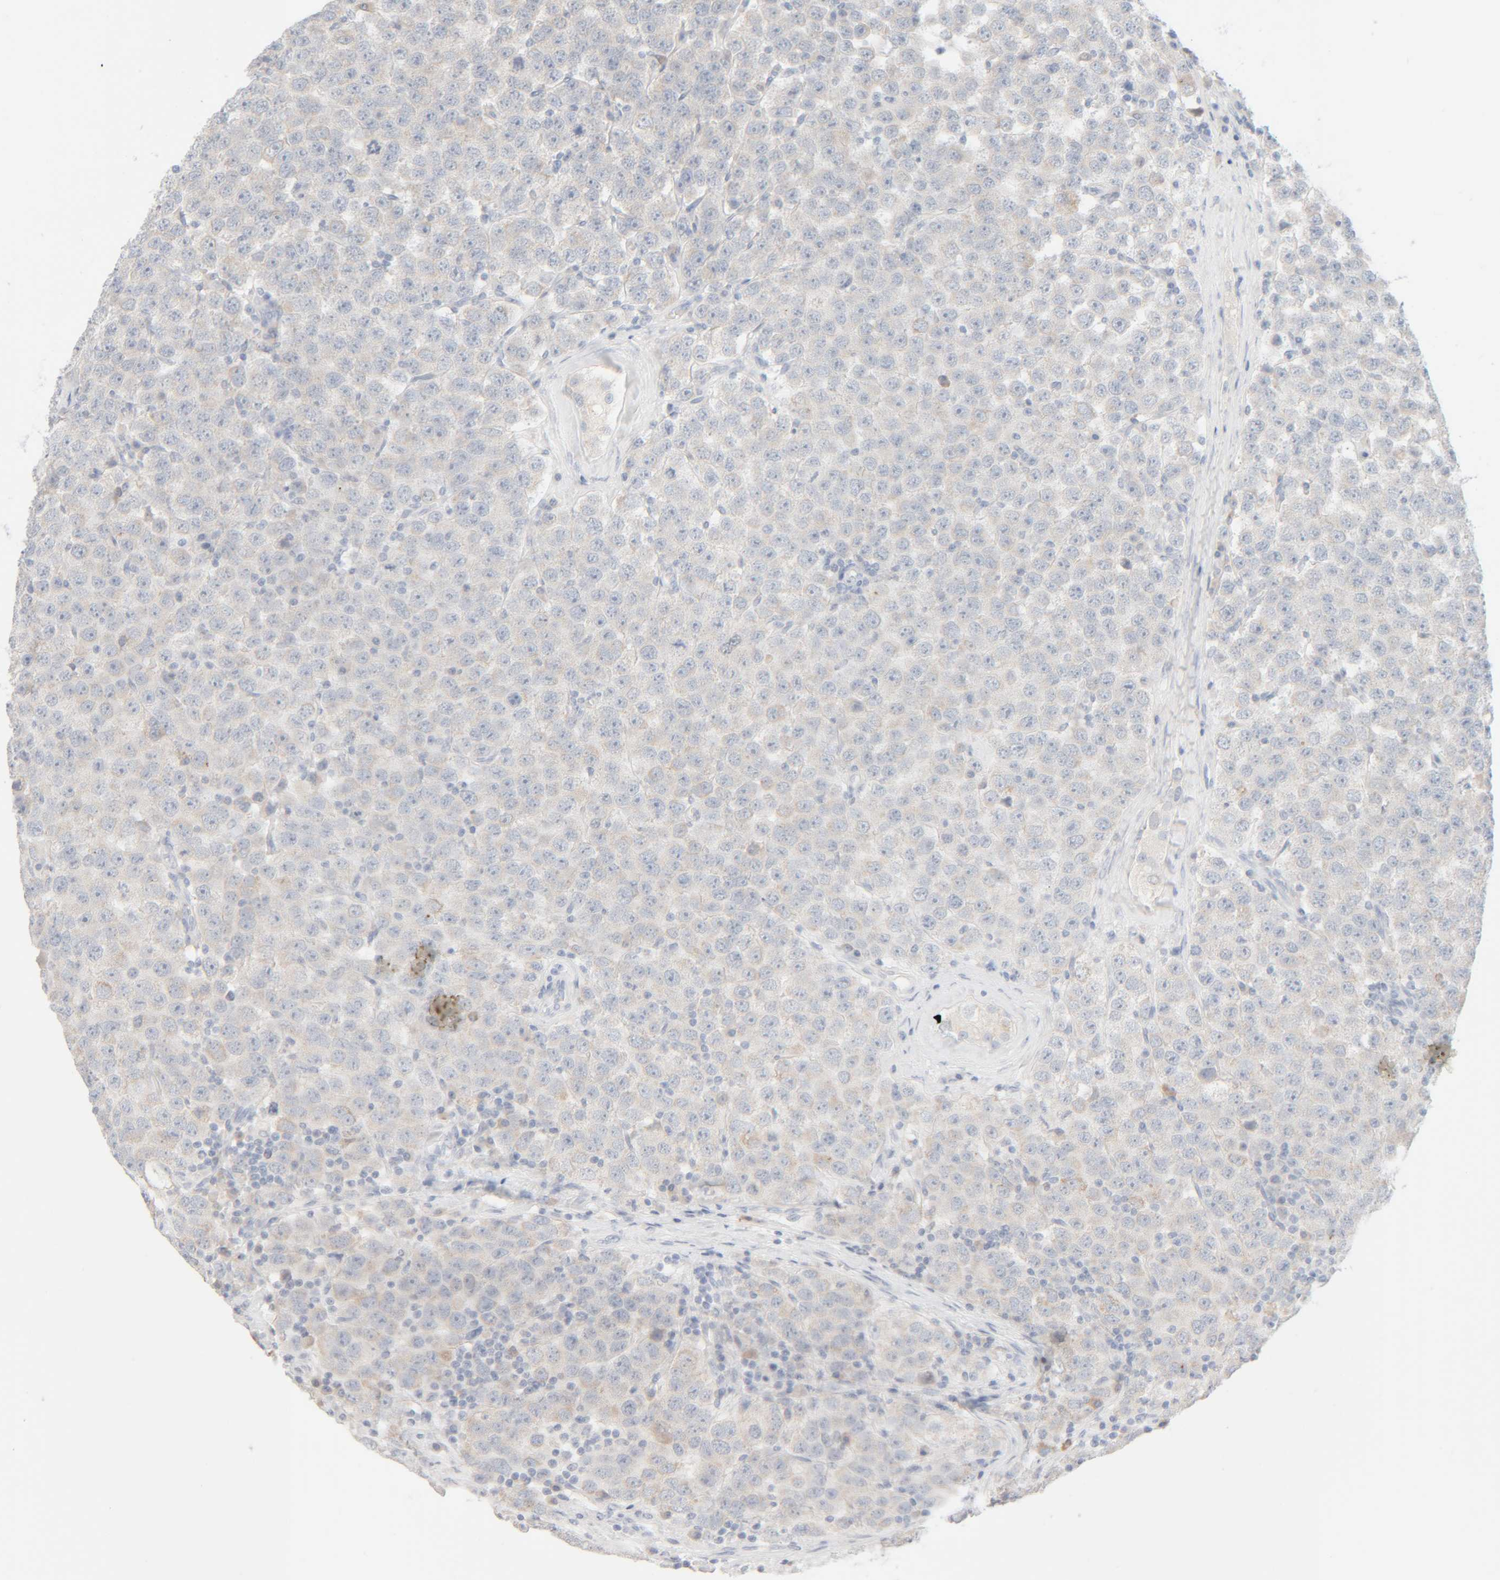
{"staining": {"intensity": "negative", "quantity": "none", "location": "none"}, "tissue": "testis cancer", "cell_type": "Tumor cells", "image_type": "cancer", "snomed": [{"axis": "morphology", "description": "Seminoma, NOS"}, {"axis": "topography", "description": "Testis"}], "caption": "Image shows no protein staining in tumor cells of testis cancer tissue.", "gene": "RIDA", "patient": {"sex": "male", "age": 28}}